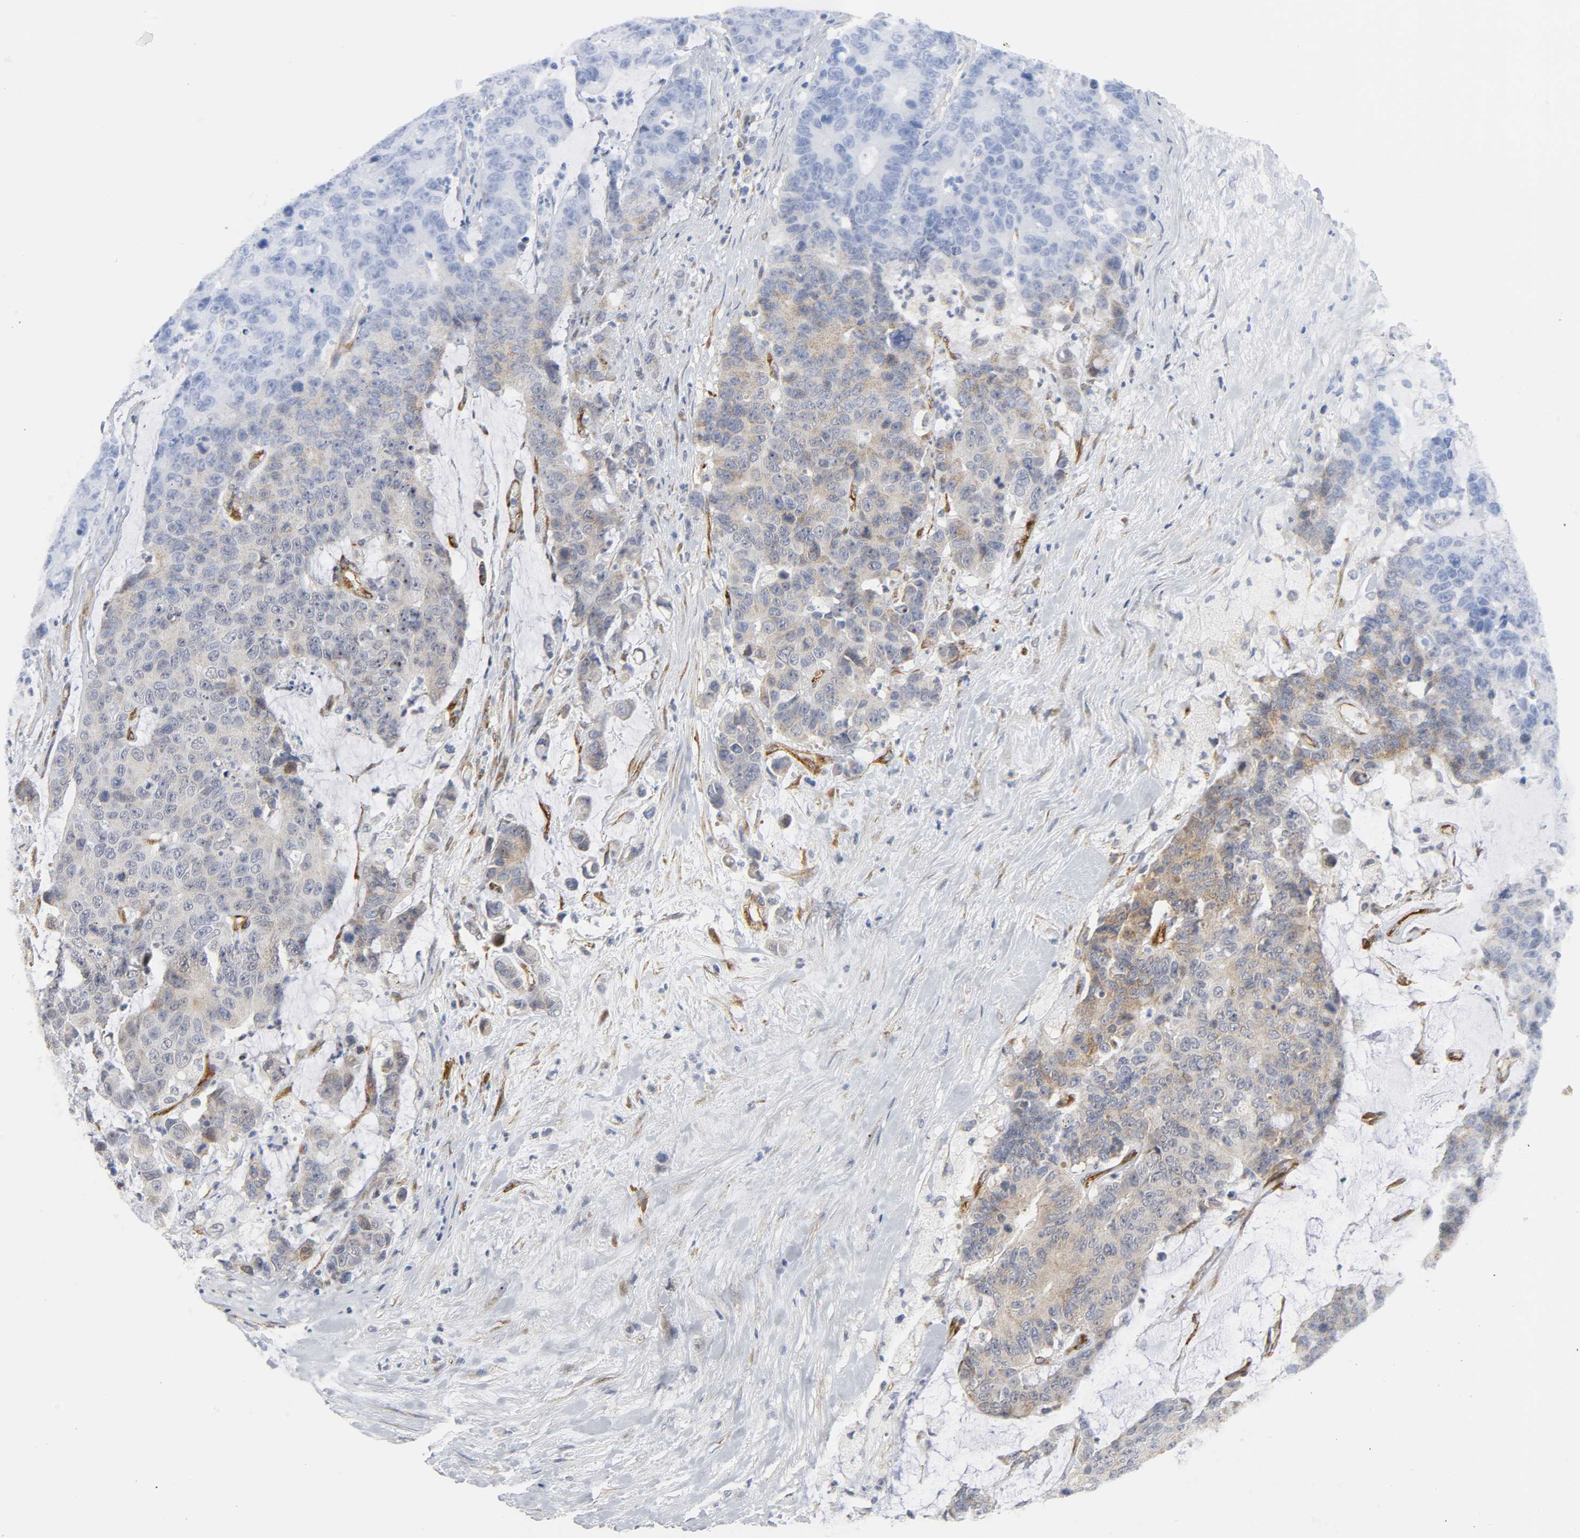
{"staining": {"intensity": "weak", "quantity": "25%-75%", "location": "cytoplasmic/membranous"}, "tissue": "colorectal cancer", "cell_type": "Tumor cells", "image_type": "cancer", "snomed": [{"axis": "morphology", "description": "Adenocarcinoma, NOS"}, {"axis": "topography", "description": "Colon"}], "caption": "An image of human colorectal adenocarcinoma stained for a protein exhibits weak cytoplasmic/membranous brown staining in tumor cells.", "gene": "DOCK1", "patient": {"sex": "female", "age": 86}}